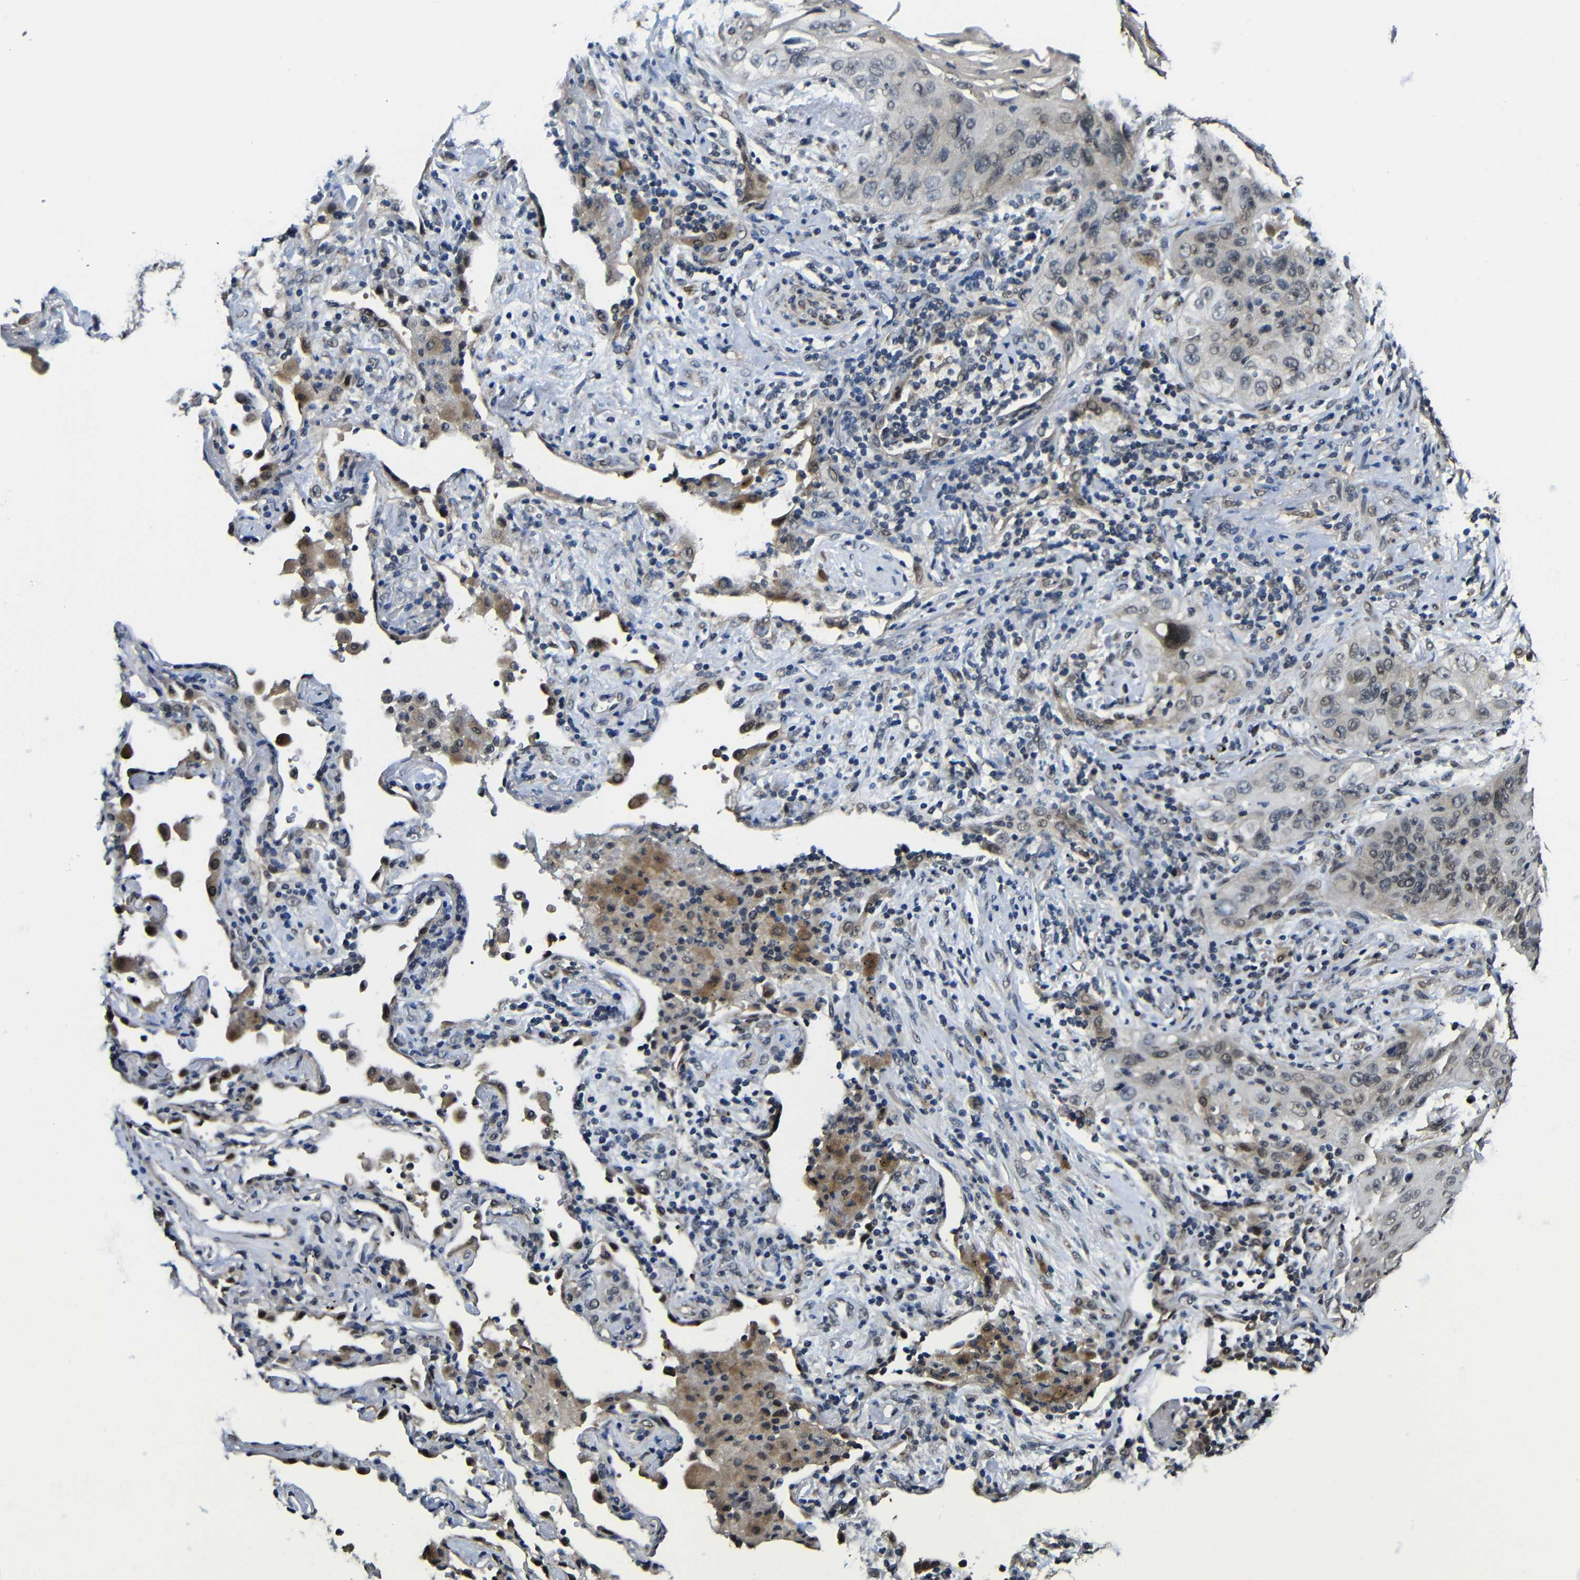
{"staining": {"intensity": "weak", "quantity": "25%-75%", "location": "cytoplasmic/membranous"}, "tissue": "lung cancer", "cell_type": "Tumor cells", "image_type": "cancer", "snomed": [{"axis": "morphology", "description": "Squamous cell carcinoma, NOS"}, {"axis": "topography", "description": "Lung"}], "caption": "A histopathology image of lung cancer (squamous cell carcinoma) stained for a protein reveals weak cytoplasmic/membranous brown staining in tumor cells. Nuclei are stained in blue.", "gene": "FAM172A", "patient": {"sex": "female", "age": 67}}